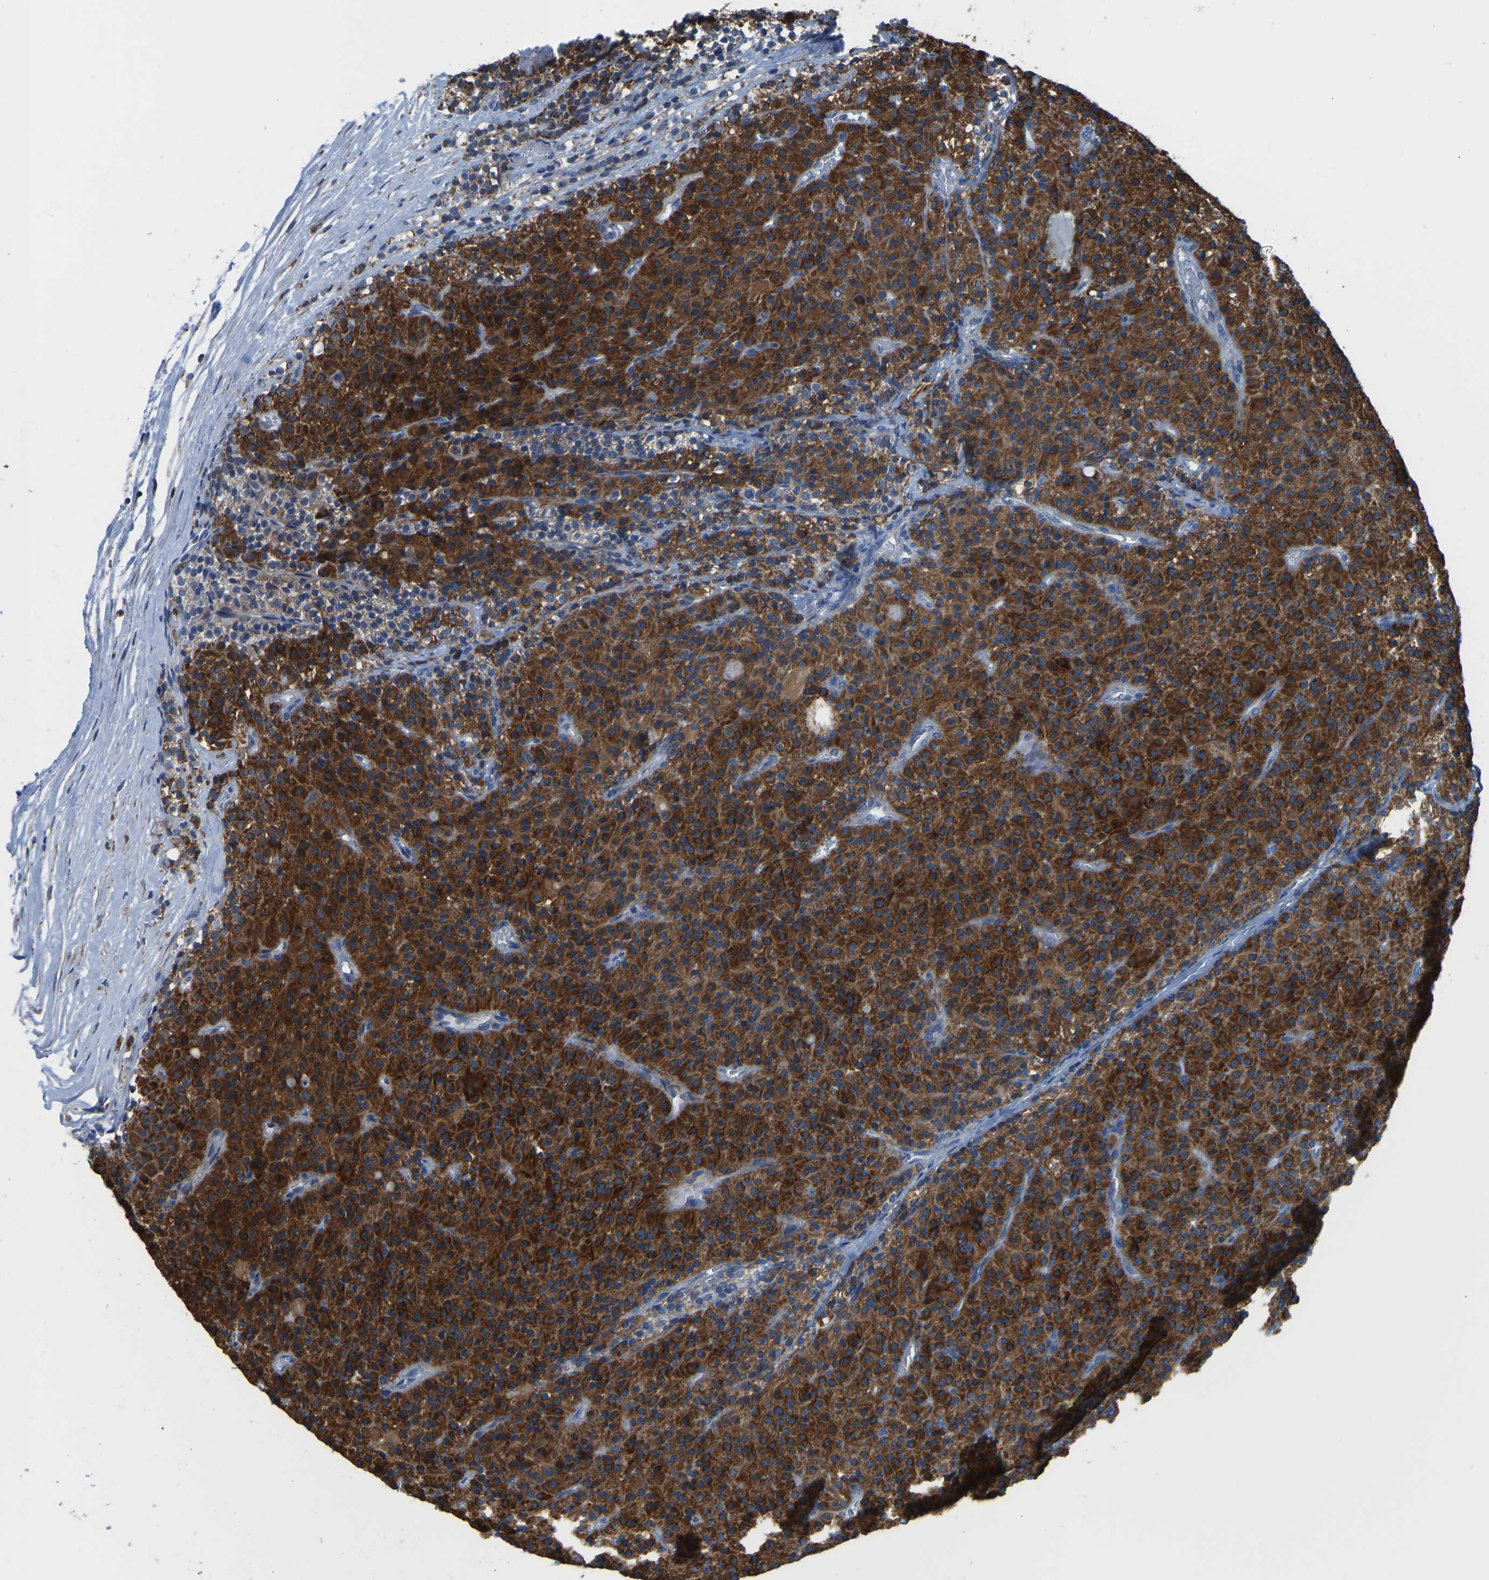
{"staining": {"intensity": "strong", "quantity": ">75%", "location": "cytoplasmic/membranous"}, "tissue": "parathyroid gland", "cell_type": "Glandular cells", "image_type": "normal", "snomed": [{"axis": "morphology", "description": "Normal tissue, NOS"}, {"axis": "morphology", "description": "Adenoma, NOS"}, {"axis": "topography", "description": "Parathyroid gland"}], "caption": "The image demonstrates a brown stain indicating the presence of a protein in the cytoplasmic/membranous of glandular cells in parathyroid gland.", "gene": "SMIM20", "patient": {"sex": "male", "age": 75}}